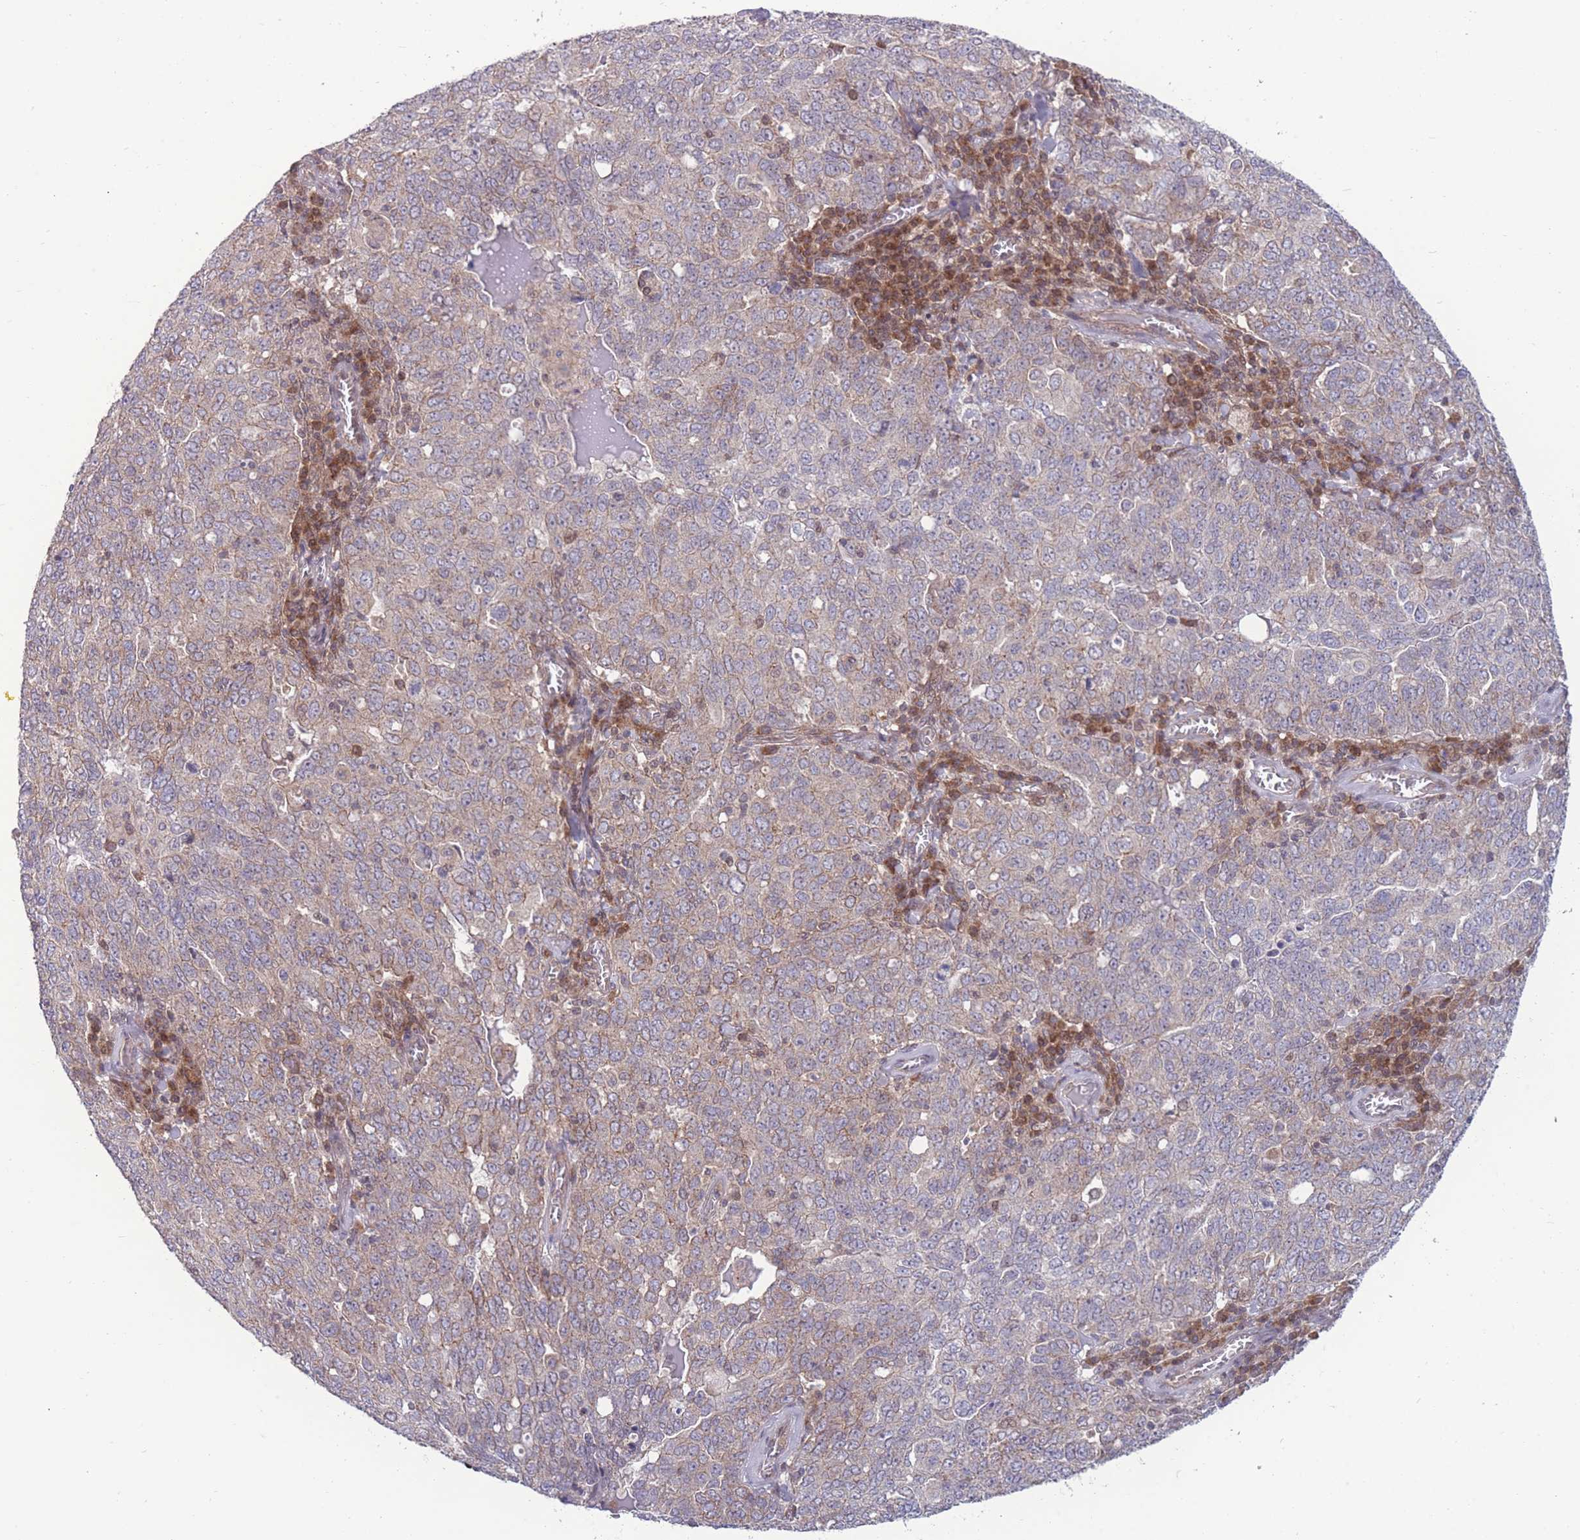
{"staining": {"intensity": "weak", "quantity": "25%-75%", "location": "cytoplasmic/membranous"}, "tissue": "ovarian cancer", "cell_type": "Tumor cells", "image_type": "cancer", "snomed": [{"axis": "morphology", "description": "Carcinoma, endometroid"}, {"axis": "topography", "description": "Ovary"}], "caption": "Protein analysis of endometroid carcinoma (ovarian) tissue displays weak cytoplasmic/membranous staining in approximately 25%-75% of tumor cells. The staining was performed using DAB to visualize the protein expression in brown, while the nuclei were stained in blue with hematoxylin (Magnification: 20x).", "gene": "RIC8A", "patient": {"sex": "female", "age": 62}}